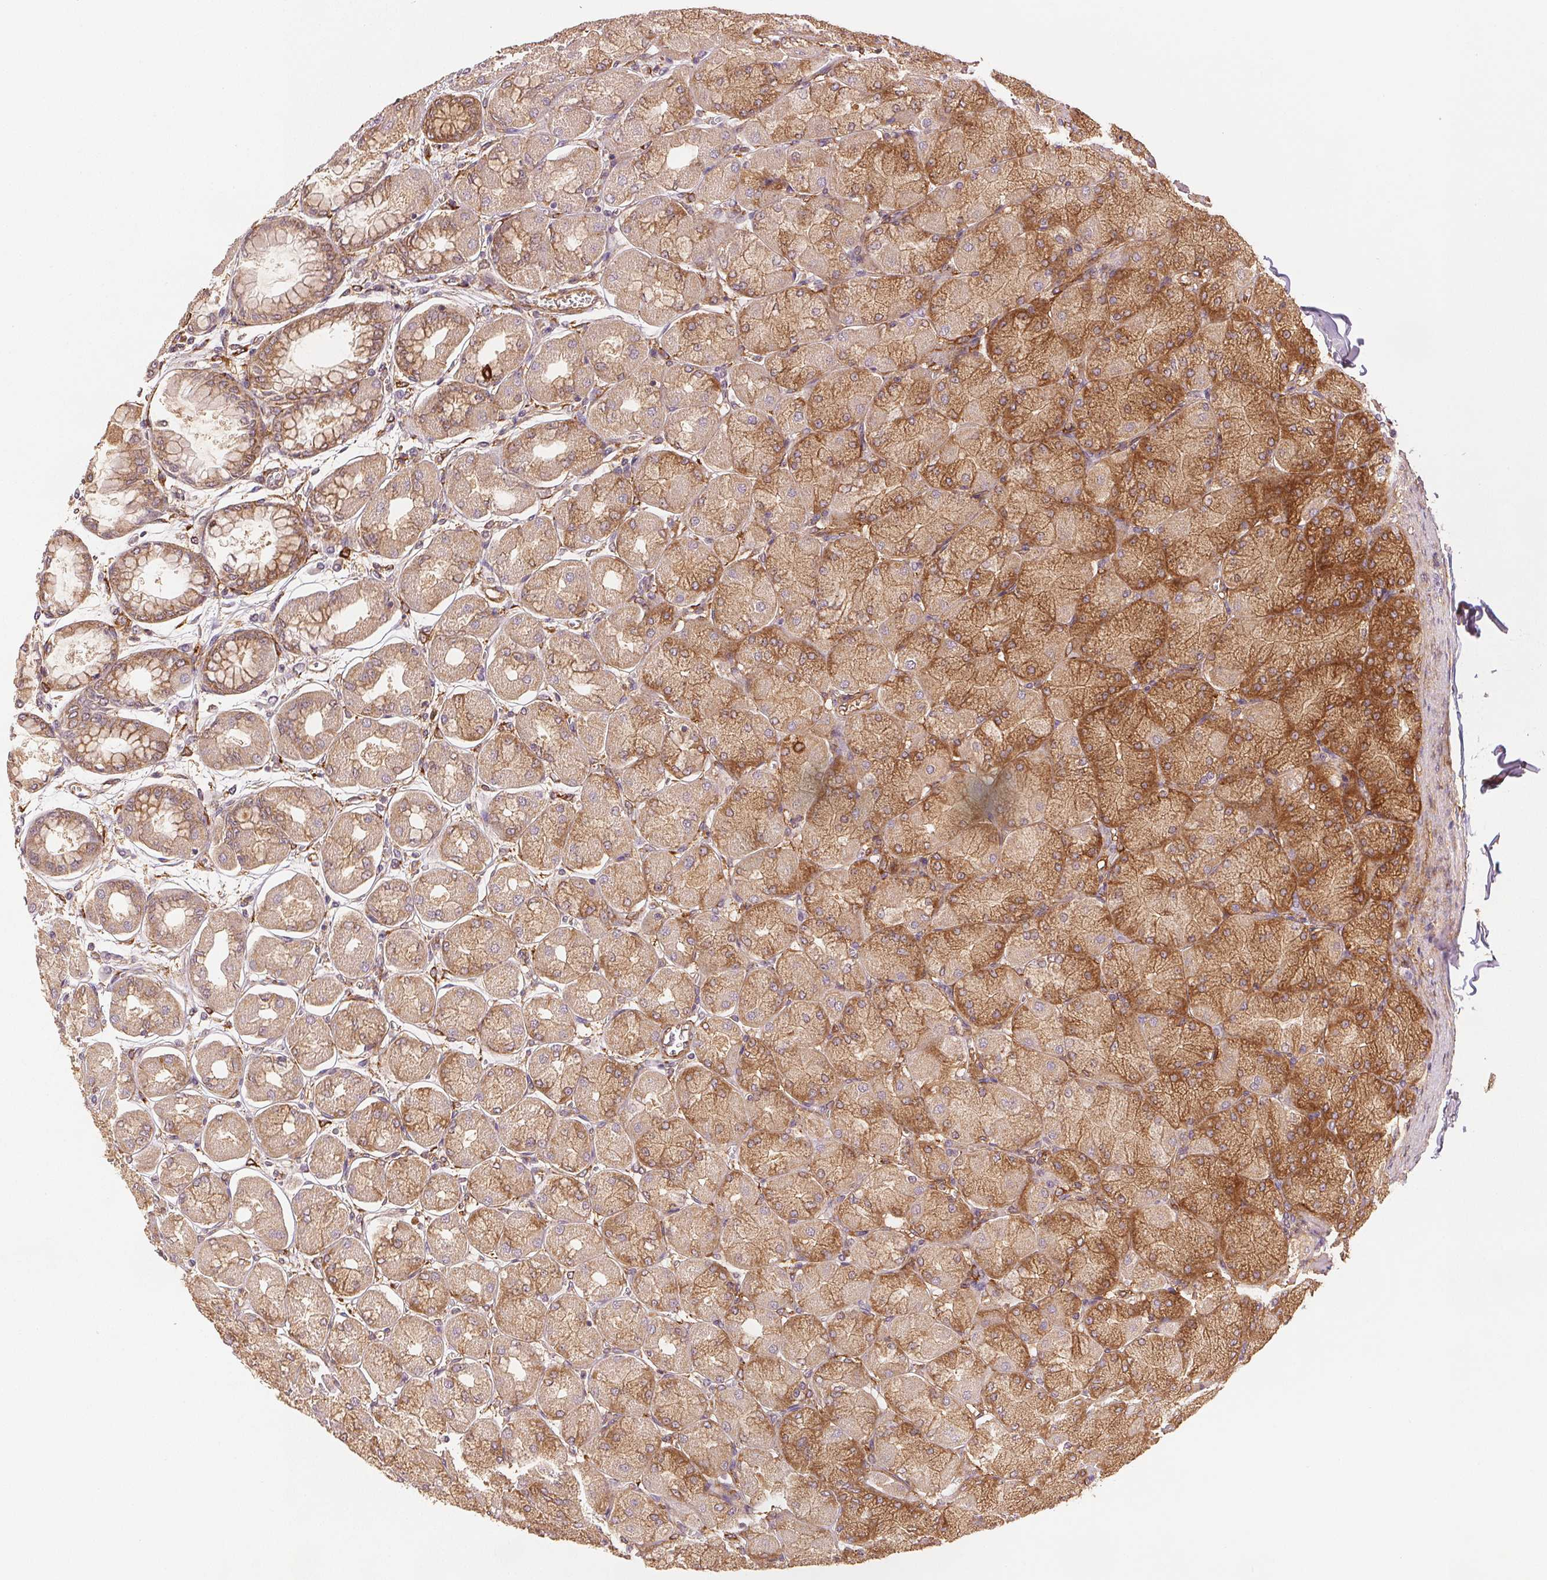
{"staining": {"intensity": "moderate", "quantity": ">75%", "location": "cytoplasmic/membranous"}, "tissue": "stomach", "cell_type": "Glandular cells", "image_type": "normal", "snomed": [{"axis": "morphology", "description": "Normal tissue, NOS"}, {"axis": "topography", "description": "Stomach, upper"}], "caption": "Benign stomach reveals moderate cytoplasmic/membranous staining in about >75% of glandular cells.", "gene": "DIAPH2", "patient": {"sex": "female", "age": 56}}